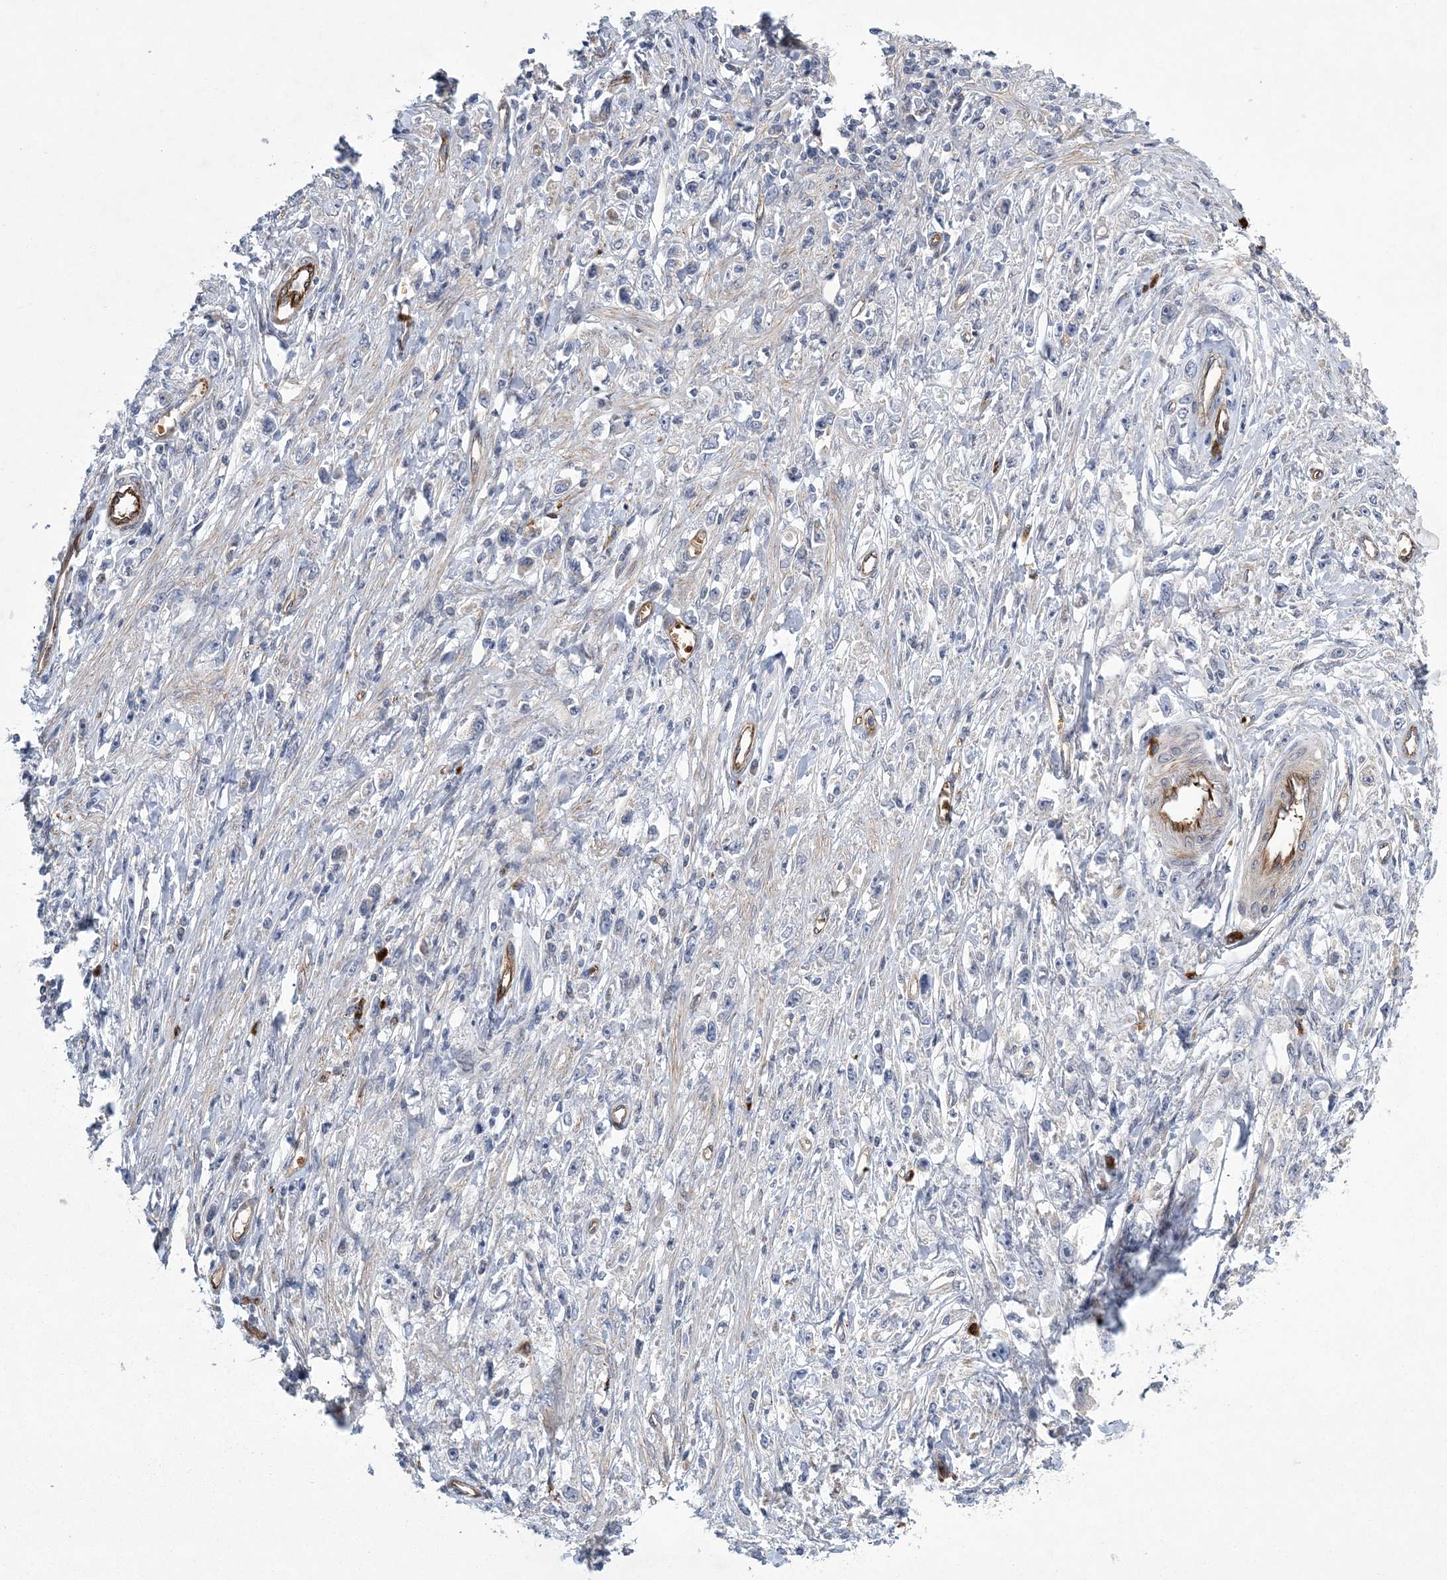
{"staining": {"intensity": "negative", "quantity": "none", "location": "none"}, "tissue": "stomach cancer", "cell_type": "Tumor cells", "image_type": "cancer", "snomed": [{"axis": "morphology", "description": "Adenocarcinoma, NOS"}, {"axis": "topography", "description": "Stomach"}], "caption": "Tumor cells are negative for brown protein staining in stomach cancer. (Brightfield microscopy of DAB (3,3'-diaminobenzidine) IHC at high magnification).", "gene": "CALN1", "patient": {"sex": "female", "age": 59}}